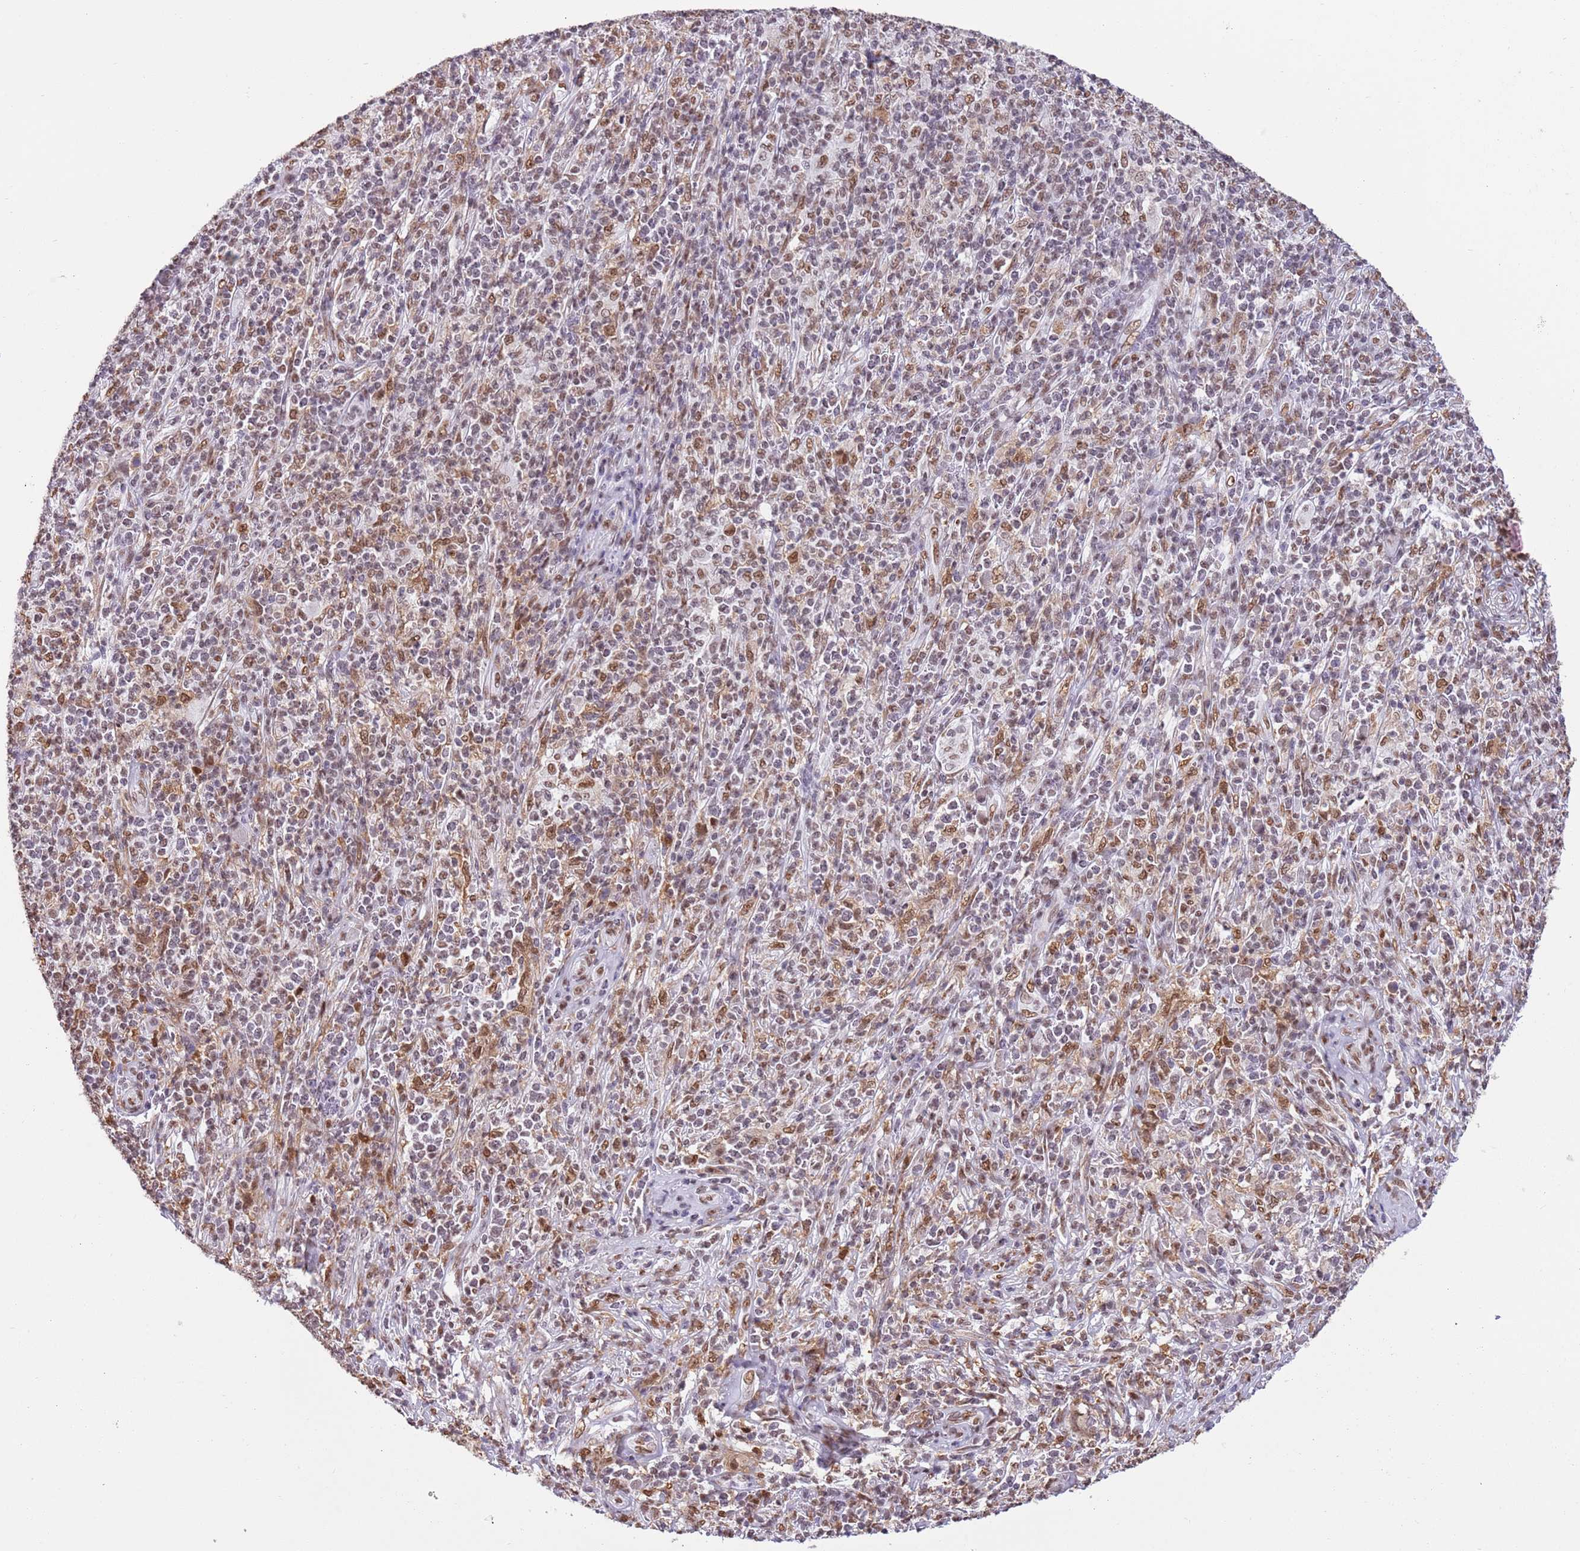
{"staining": {"intensity": "moderate", "quantity": "25%-75%", "location": "nuclear"}, "tissue": "melanoma", "cell_type": "Tumor cells", "image_type": "cancer", "snomed": [{"axis": "morphology", "description": "Malignant melanoma, NOS"}, {"axis": "topography", "description": "Skin"}], "caption": "A high-resolution image shows IHC staining of melanoma, which exhibits moderate nuclear staining in approximately 25%-75% of tumor cells.", "gene": "TRIM32", "patient": {"sex": "male", "age": 66}}